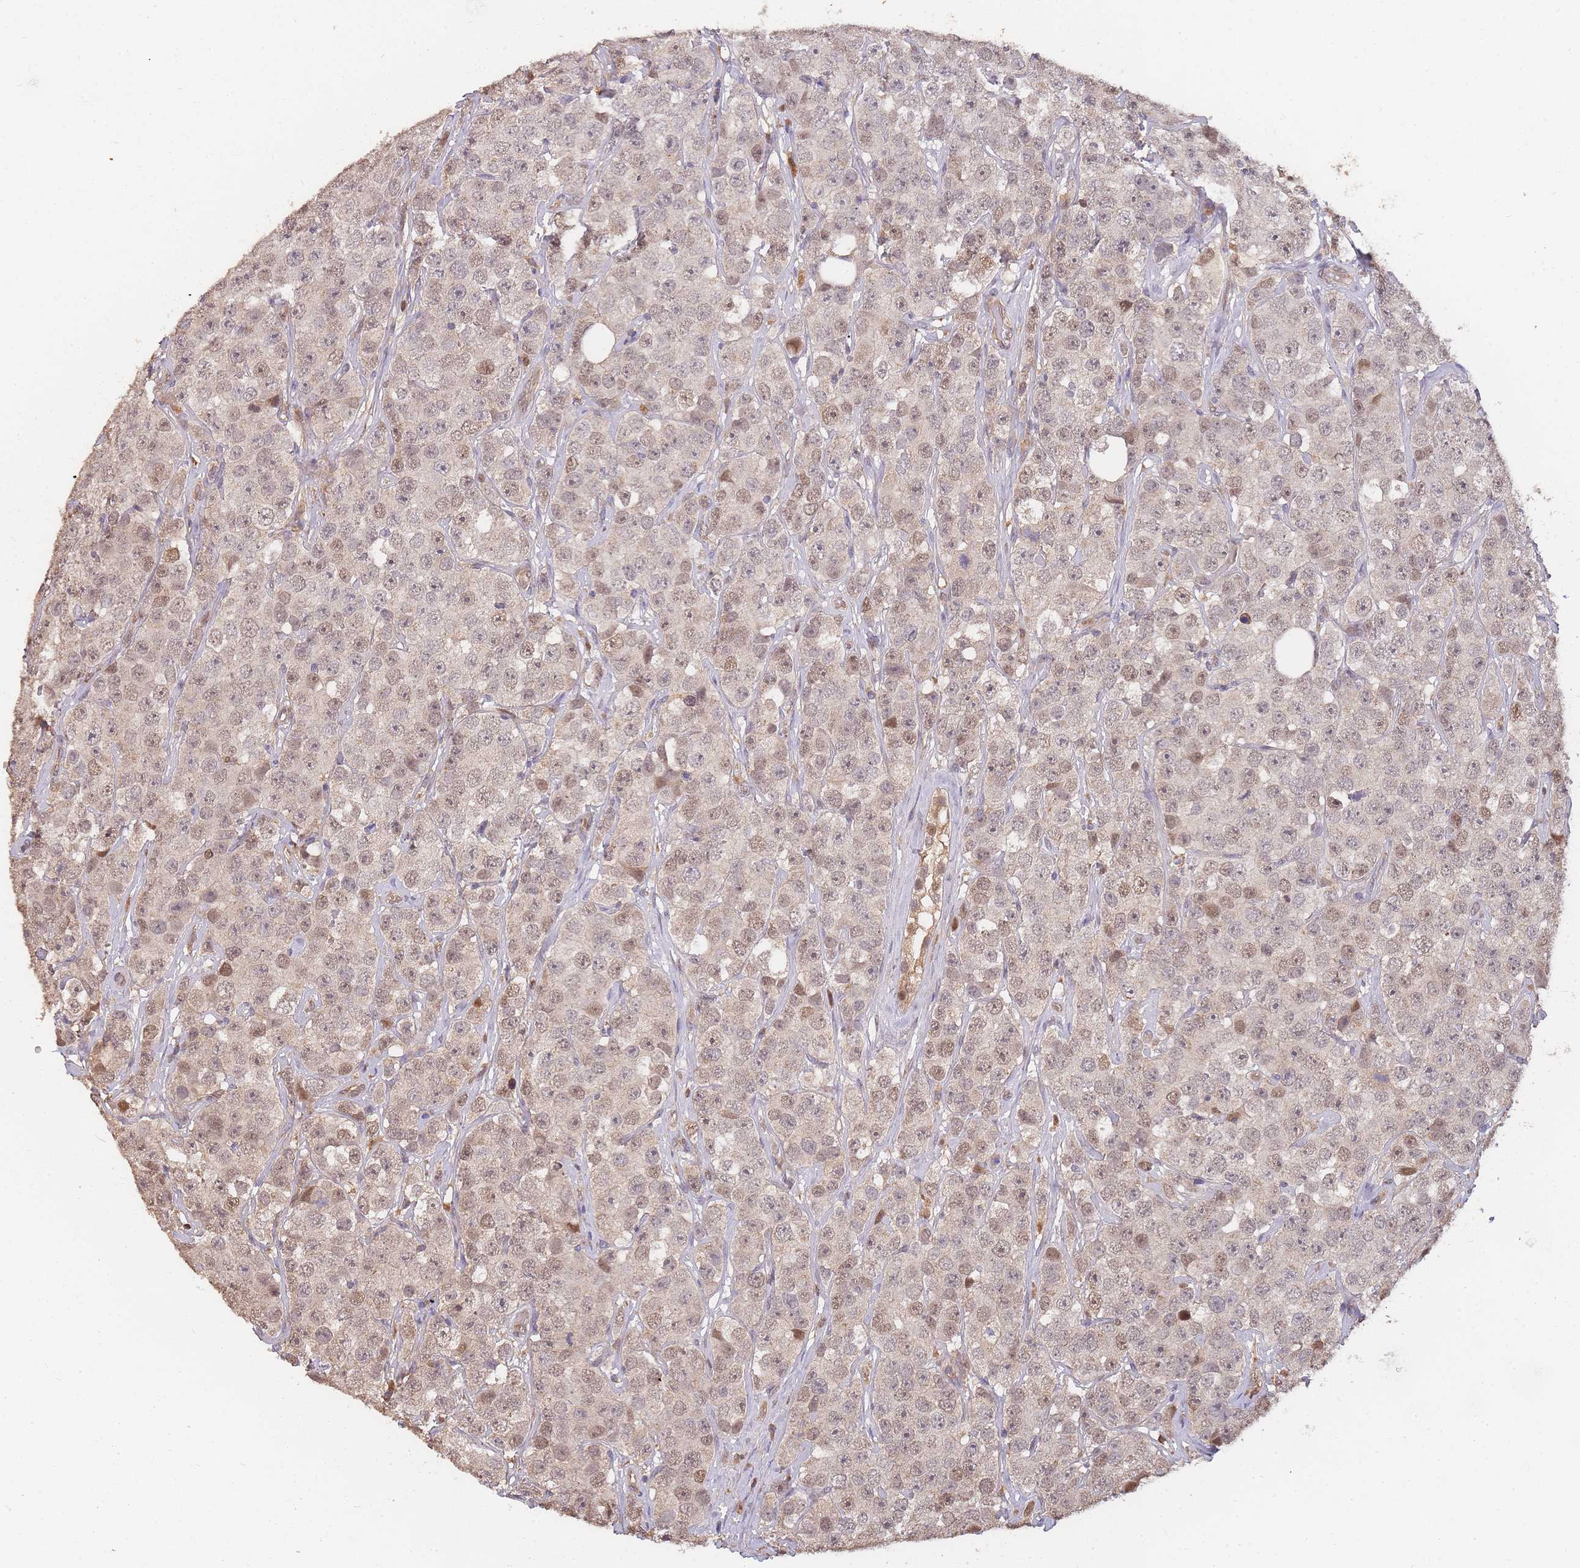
{"staining": {"intensity": "weak", "quantity": ">75%", "location": "nuclear"}, "tissue": "testis cancer", "cell_type": "Tumor cells", "image_type": "cancer", "snomed": [{"axis": "morphology", "description": "Seminoma, NOS"}, {"axis": "topography", "description": "Testis"}], "caption": "Immunohistochemistry (IHC) of seminoma (testis) reveals low levels of weak nuclear staining in approximately >75% of tumor cells. The protein of interest is shown in brown color, while the nuclei are stained blue.", "gene": "CDKN2AIPNL", "patient": {"sex": "male", "age": 28}}